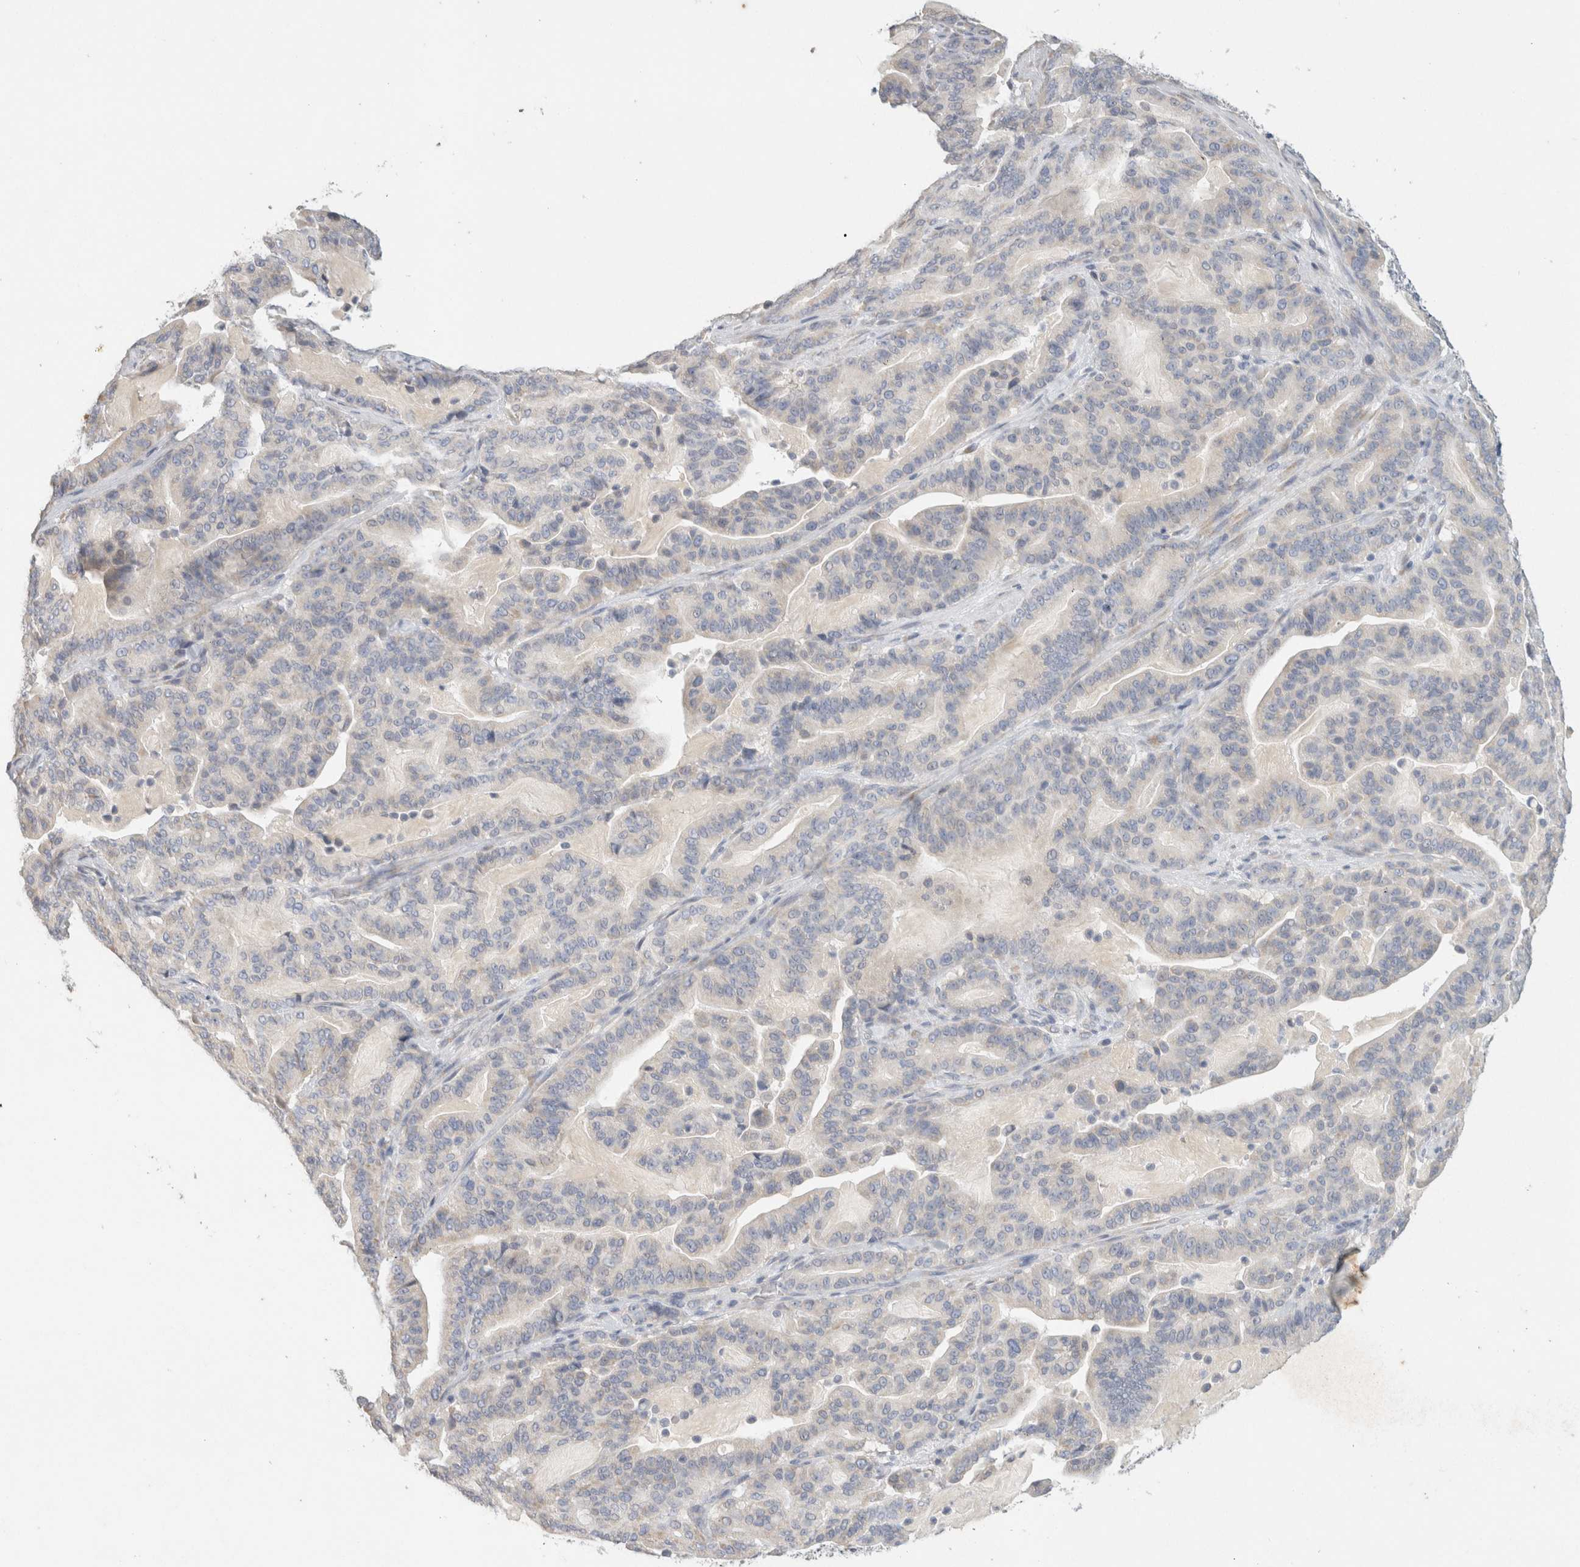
{"staining": {"intensity": "weak", "quantity": "<25%", "location": "cytoplasmic/membranous"}, "tissue": "pancreatic cancer", "cell_type": "Tumor cells", "image_type": "cancer", "snomed": [{"axis": "morphology", "description": "Adenocarcinoma, NOS"}, {"axis": "topography", "description": "Pancreas"}], "caption": "The histopathology image exhibits no staining of tumor cells in pancreatic cancer (adenocarcinoma).", "gene": "NEFM", "patient": {"sex": "male", "age": 63}}